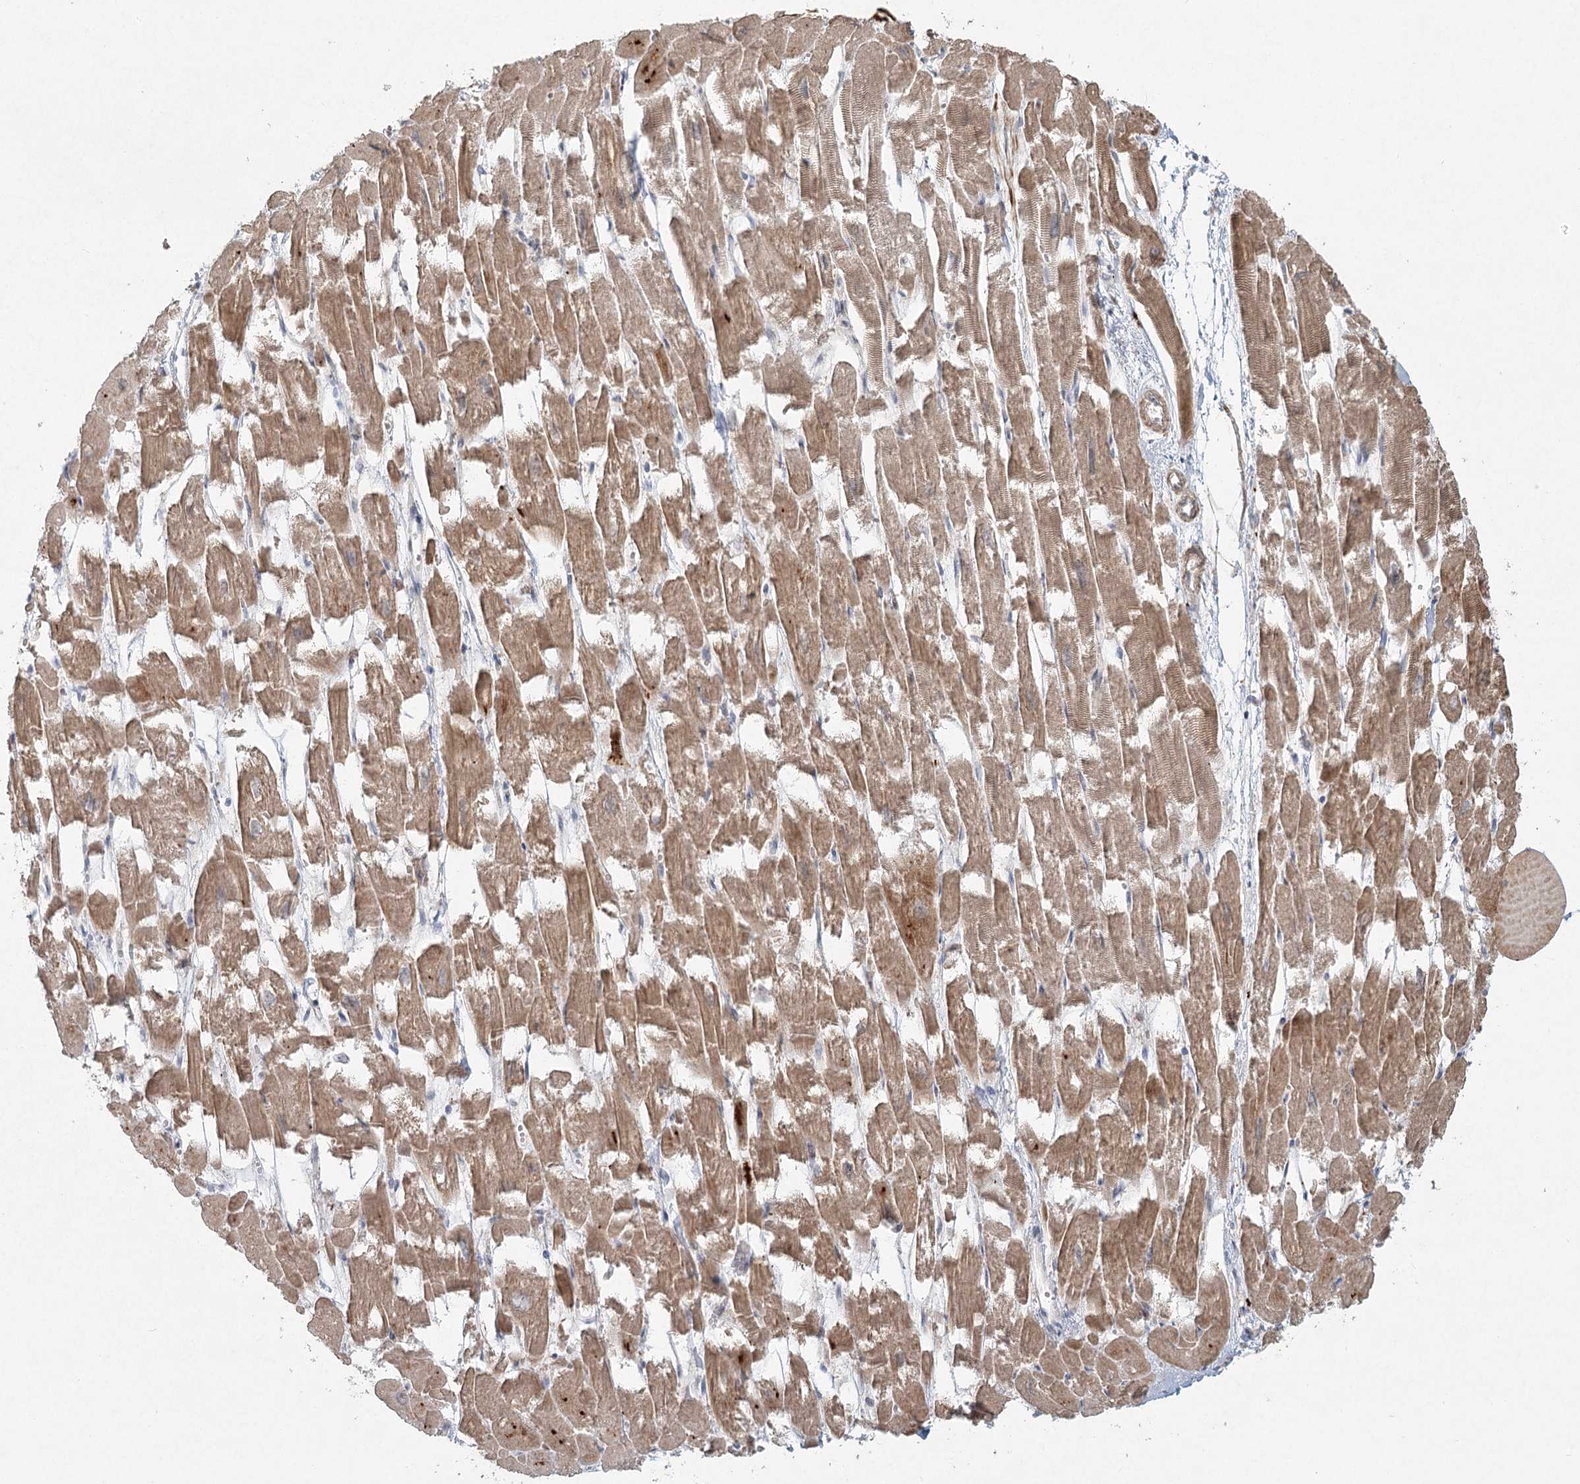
{"staining": {"intensity": "moderate", "quantity": ">75%", "location": "cytoplasmic/membranous"}, "tissue": "heart muscle", "cell_type": "Cardiomyocytes", "image_type": "normal", "snomed": [{"axis": "morphology", "description": "Normal tissue, NOS"}, {"axis": "topography", "description": "Heart"}], "caption": "Protein staining of benign heart muscle demonstrates moderate cytoplasmic/membranous staining in about >75% of cardiomyocytes. The protein is stained brown, and the nuclei are stained in blue (DAB IHC with brightfield microscopy, high magnification).", "gene": "LRP2BP", "patient": {"sex": "male", "age": 54}}